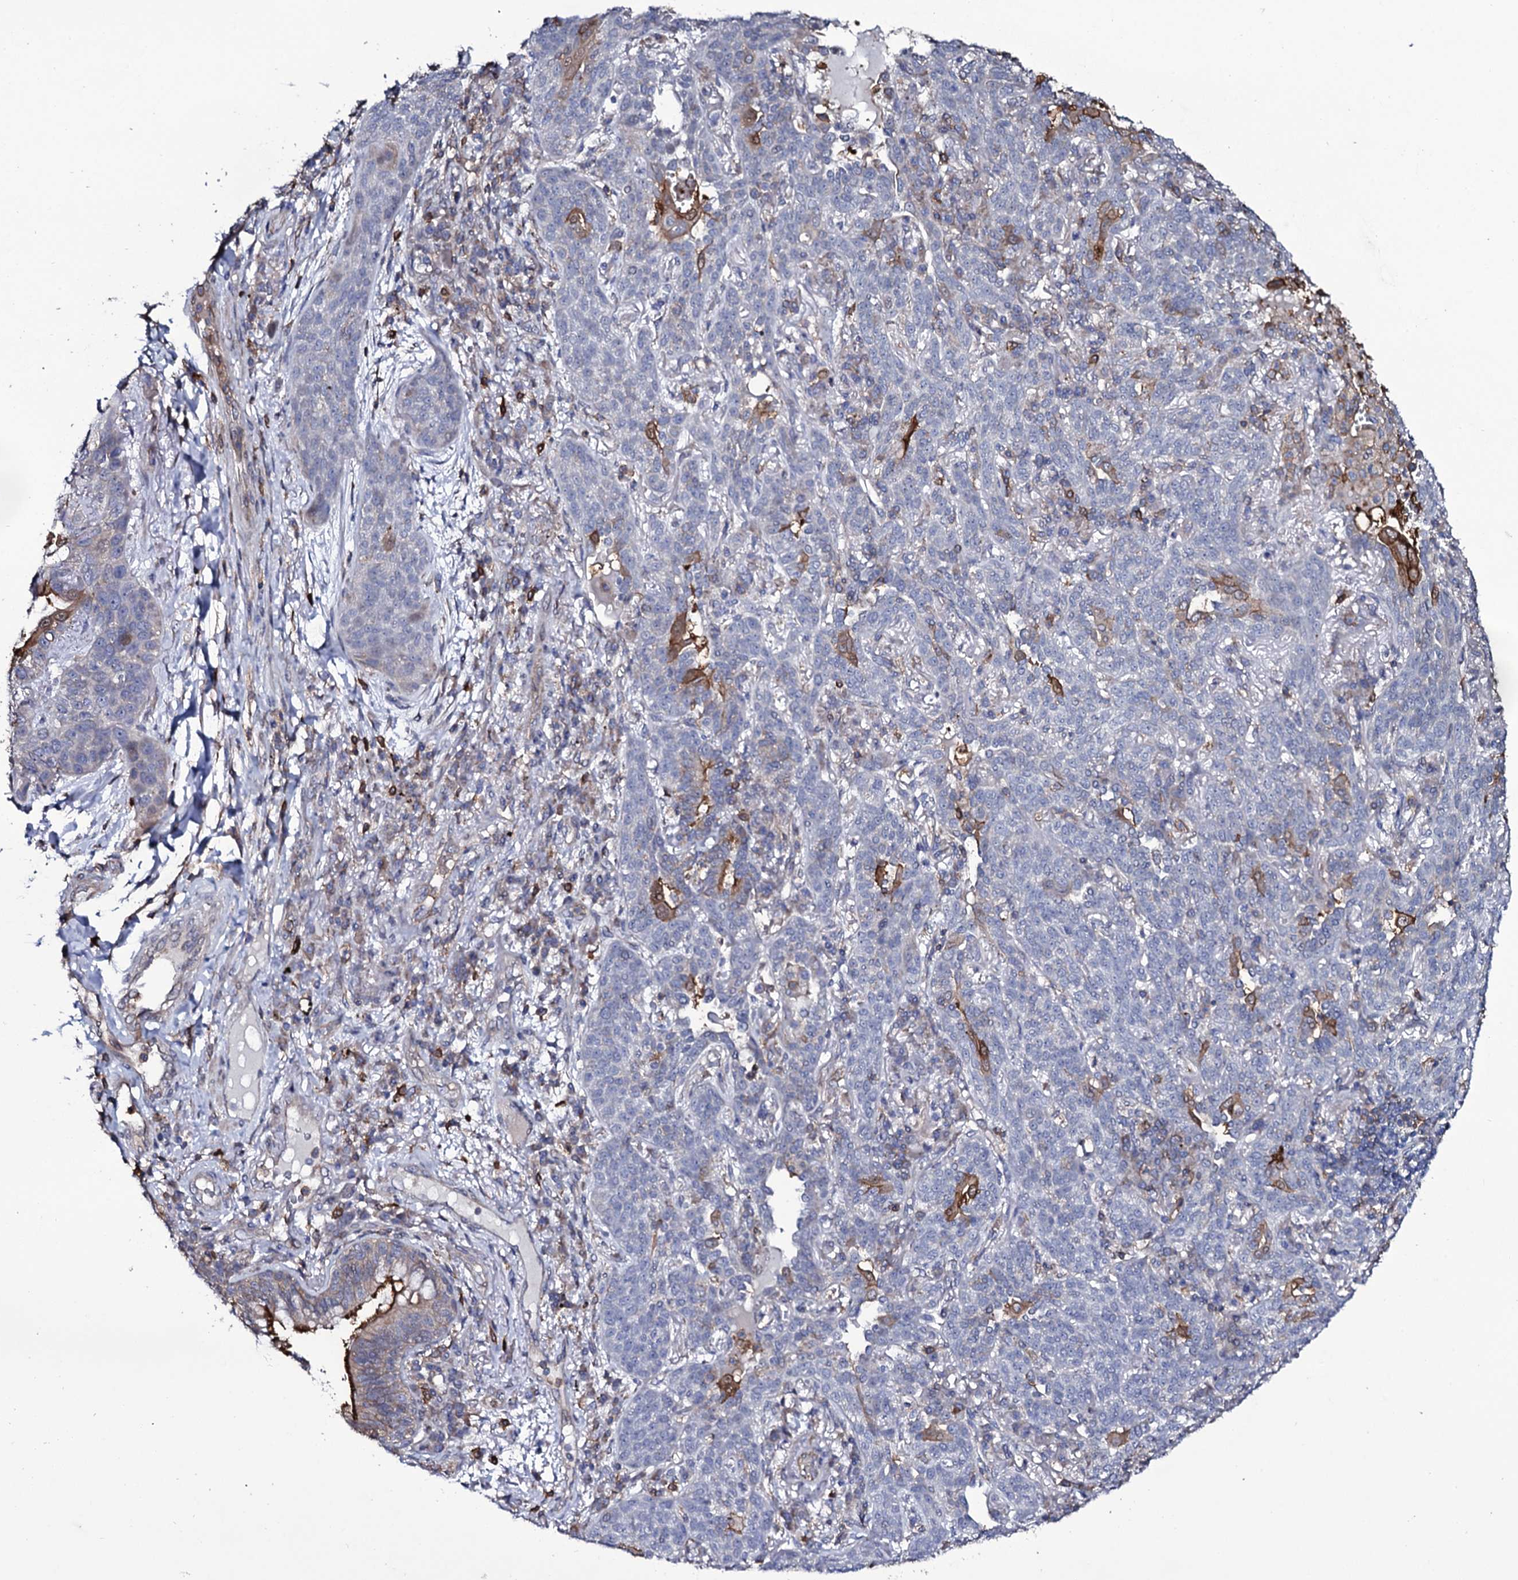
{"staining": {"intensity": "negative", "quantity": "none", "location": "none"}, "tissue": "lung cancer", "cell_type": "Tumor cells", "image_type": "cancer", "snomed": [{"axis": "morphology", "description": "Squamous cell carcinoma, NOS"}, {"axis": "topography", "description": "Lung"}], "caption": "Tumor cells are negative for brown protein staining in lung cancer.", "gene": "TTC23", "patient": {"sex": "female", "age": 70}}